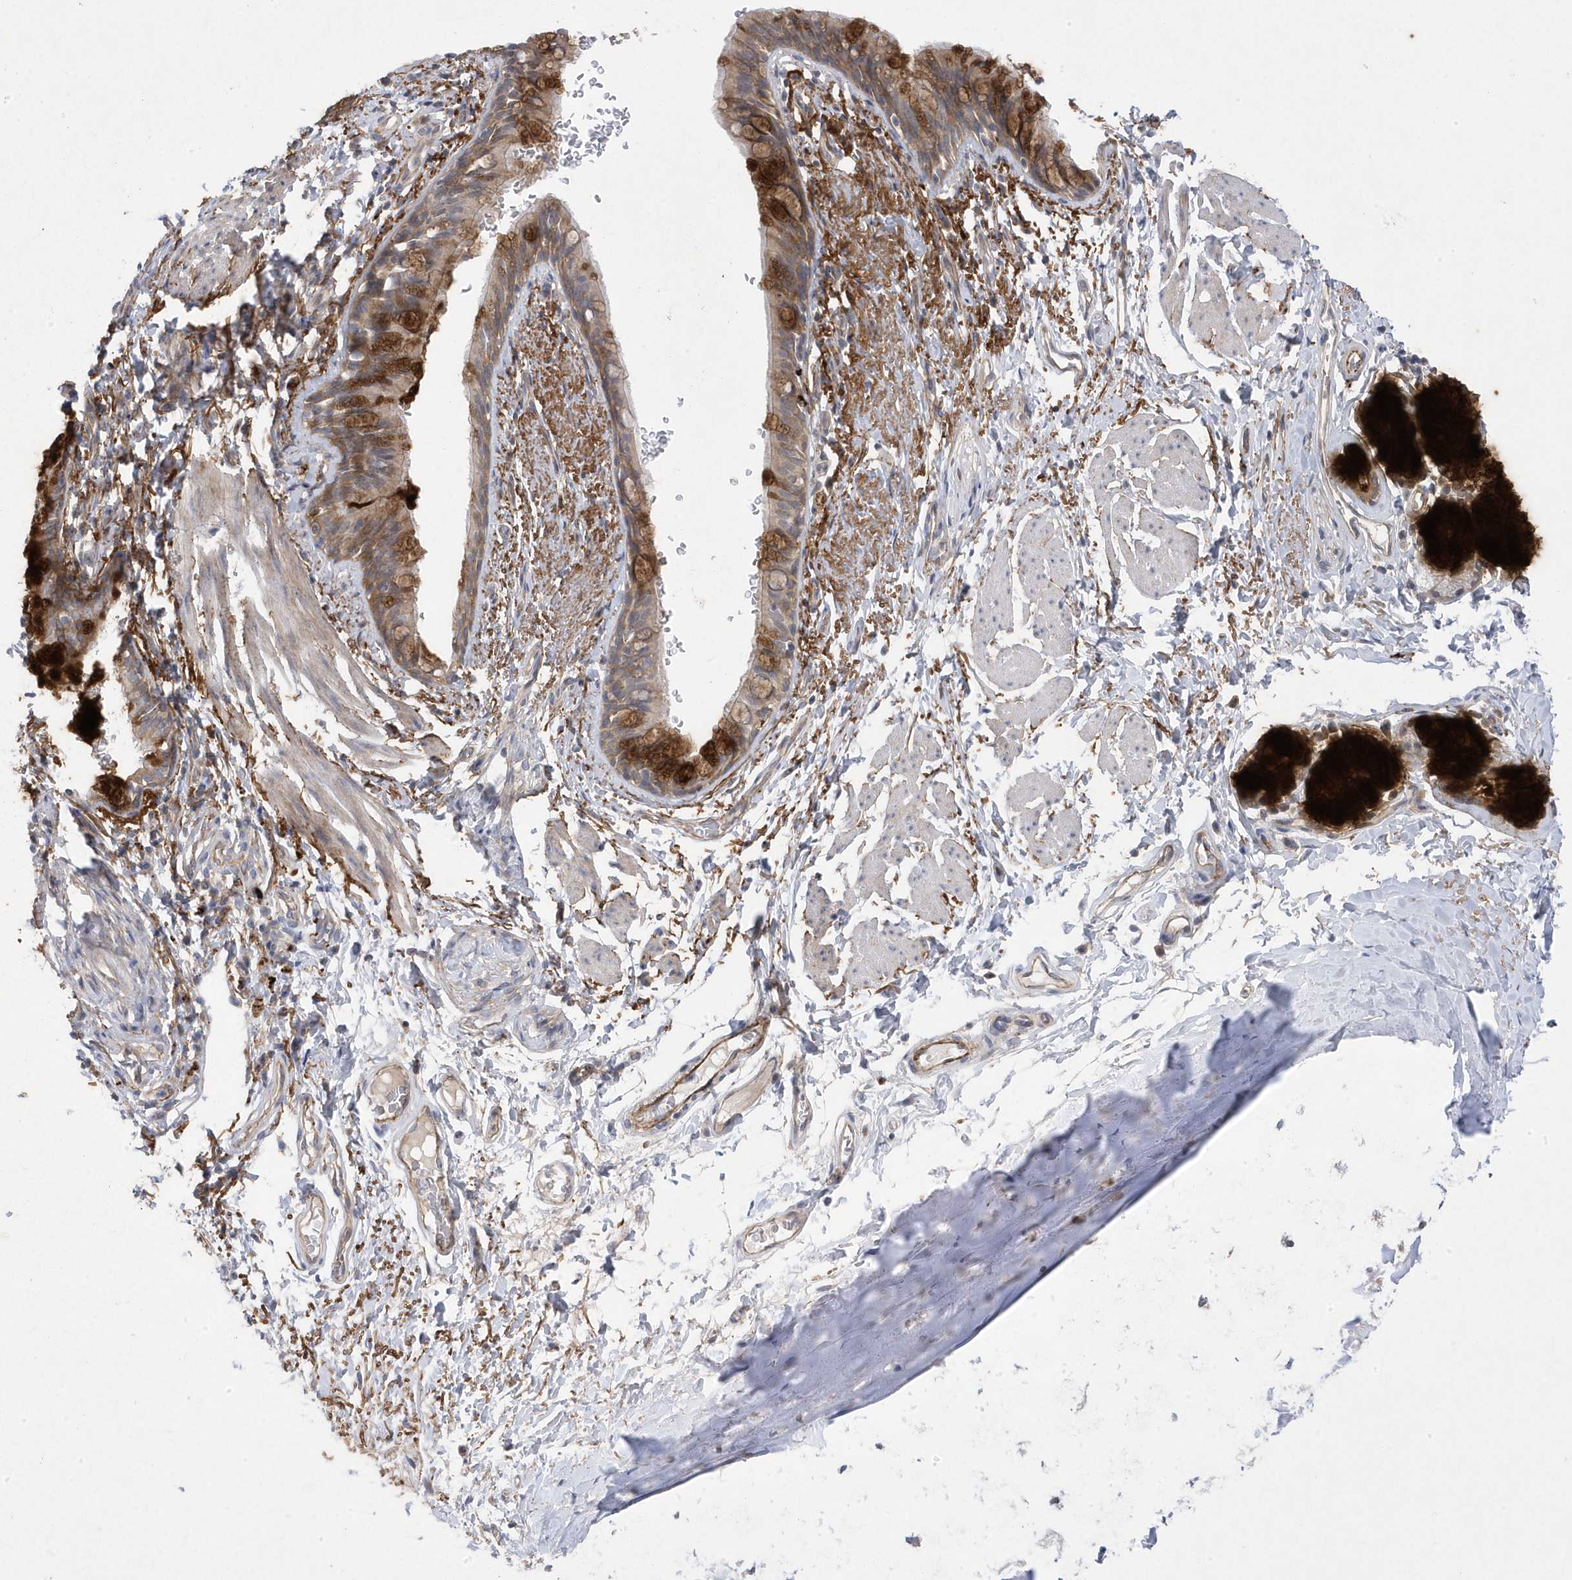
{"staining": {"intensity": "moderate", "quantity": ">75%", "location": "cytoplasmic/membranous"}, "tissue": "bronchus", "cell_type": "Respiratory epithelial cells", "image_type": "normal", "snomed": [{"axis": "morphology", "description": "Normal tissue, NOS"}, {"axis": "topography", "description": "Cartilage tissue"}, {"axis": "topography", "description": "Bronchus"}], "caption": "Immunohistochemical staining of benign human bronchus demonstrates >75% levels of moderate cytoplasmic/membranous protein staining in approximately >75% of respiratory epithelial cells.", "gene": "ANAPC1", "patient": {"sex": "female", "age": 36}}